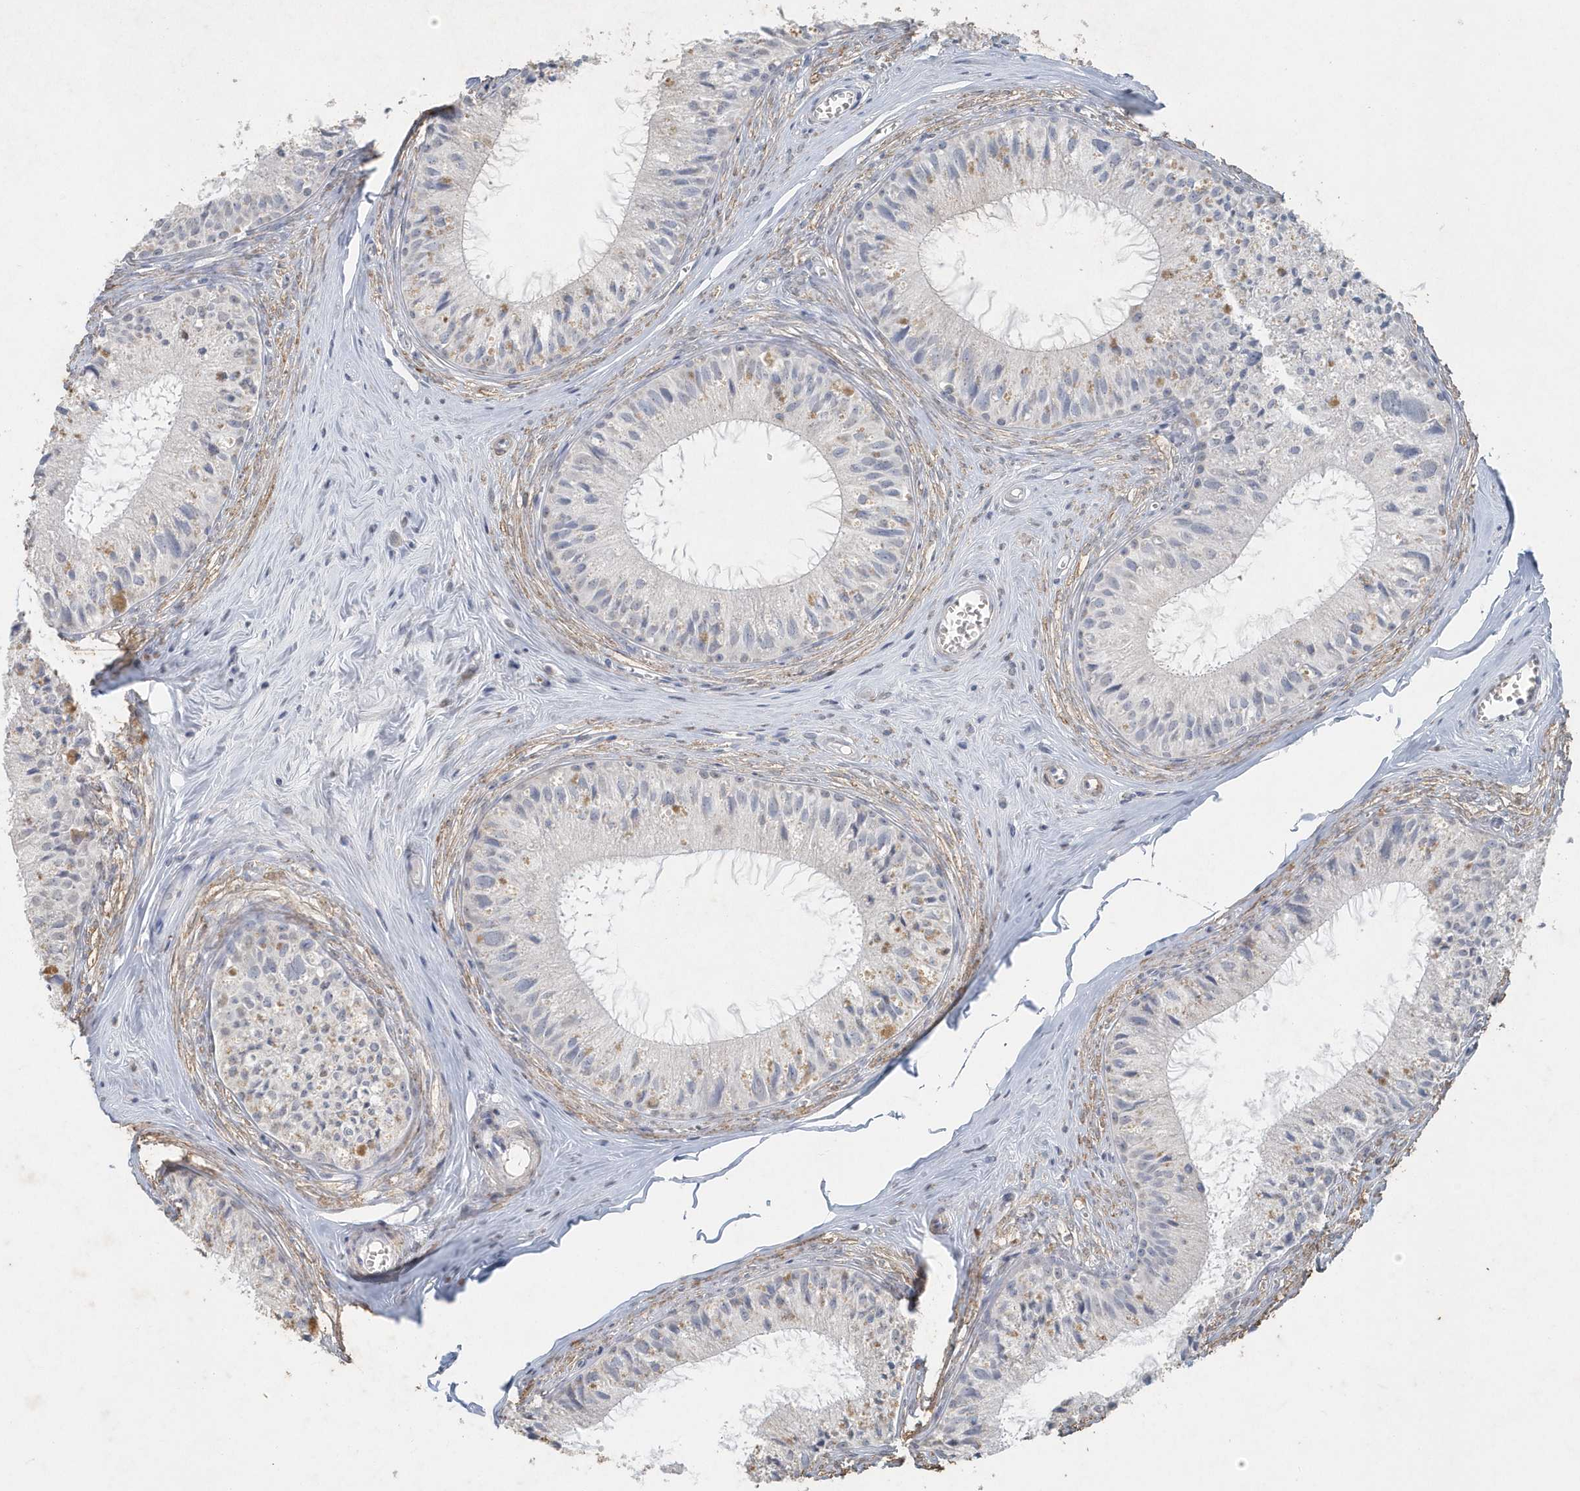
{"staining": {"intensity": "moderate", "quantity": "<25%", "location": "cytoplasmic/membranous"}, "tissue": "epididymis", "cell_type": "Glandular cells", "image_type": "normal", "snomed": [{"axis": "morphology", "description": "Normal tissue, NOS"}, {"axis": "topography", "description": "Epididymis"}], "caption": "There is low levels of moderate cytoplasmic/membranous positivity in glandular cells of benign epididymis, as demonstrated by immunohistochemical staining (brown color).", "gene": "PDCD1", "patient": {"sex": "male", "age": 36}}